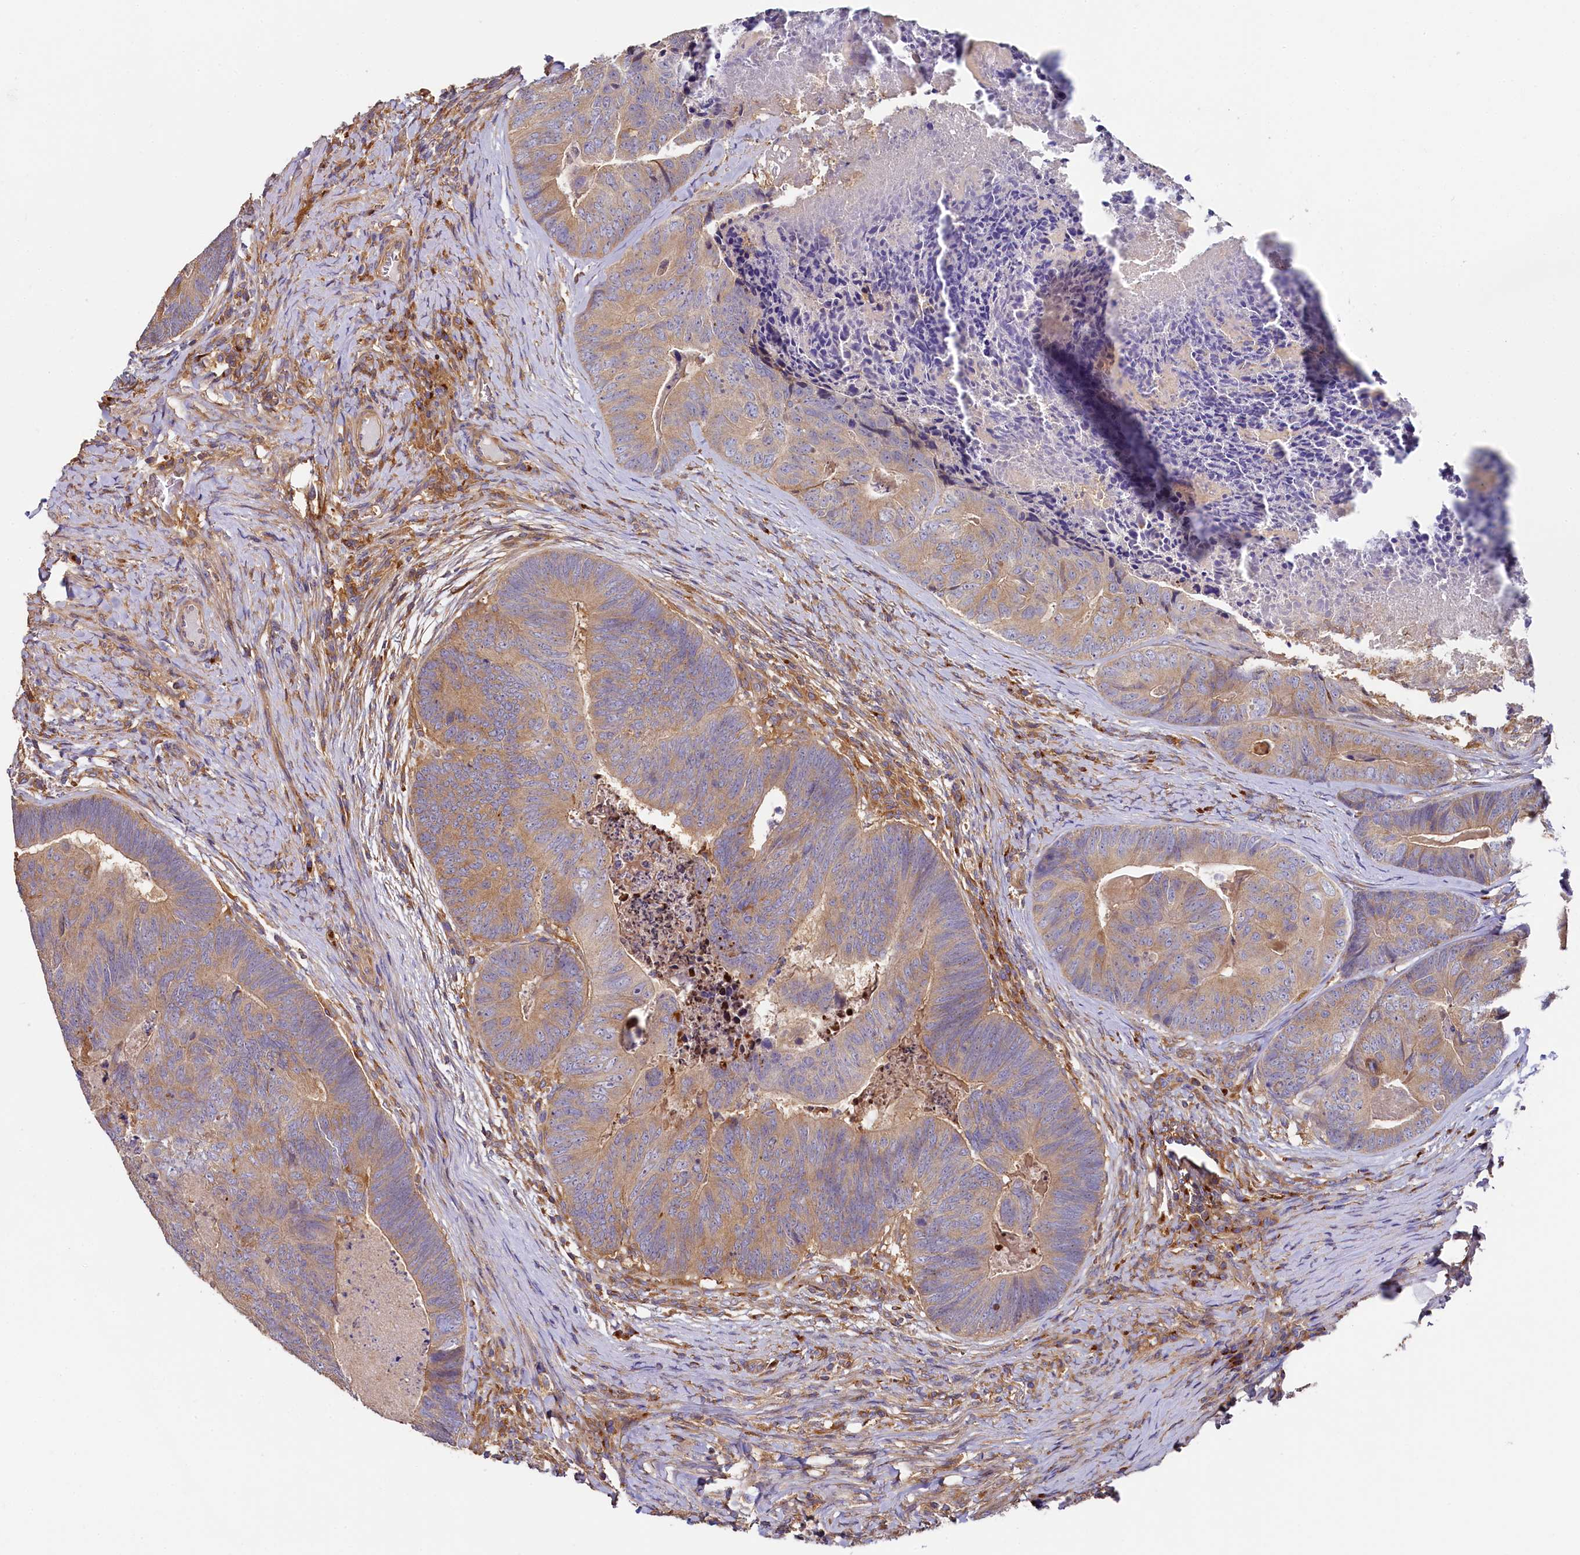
{"staining": {"intensity": "weak", "quantity": "25%-75%", "location": "cytoplasmic/membranous"}, "tissue": "colorectal cancer", "cell_type": "Tumor cells", "image_type": "cancer", "snomed": [{"axis": "morphology", "description": "Adenocarcinoma, NOS"}, {"axis": "topography", "description": "Colon"}], "caption": "Colorectal cancer (adenocarcinoma) stained for a protein demonstrates weak cytoplasmic/membranous positivity in tumor cells.", "gene": "PPIP5K1", "patient": {"sex": "female", "age": 67}}